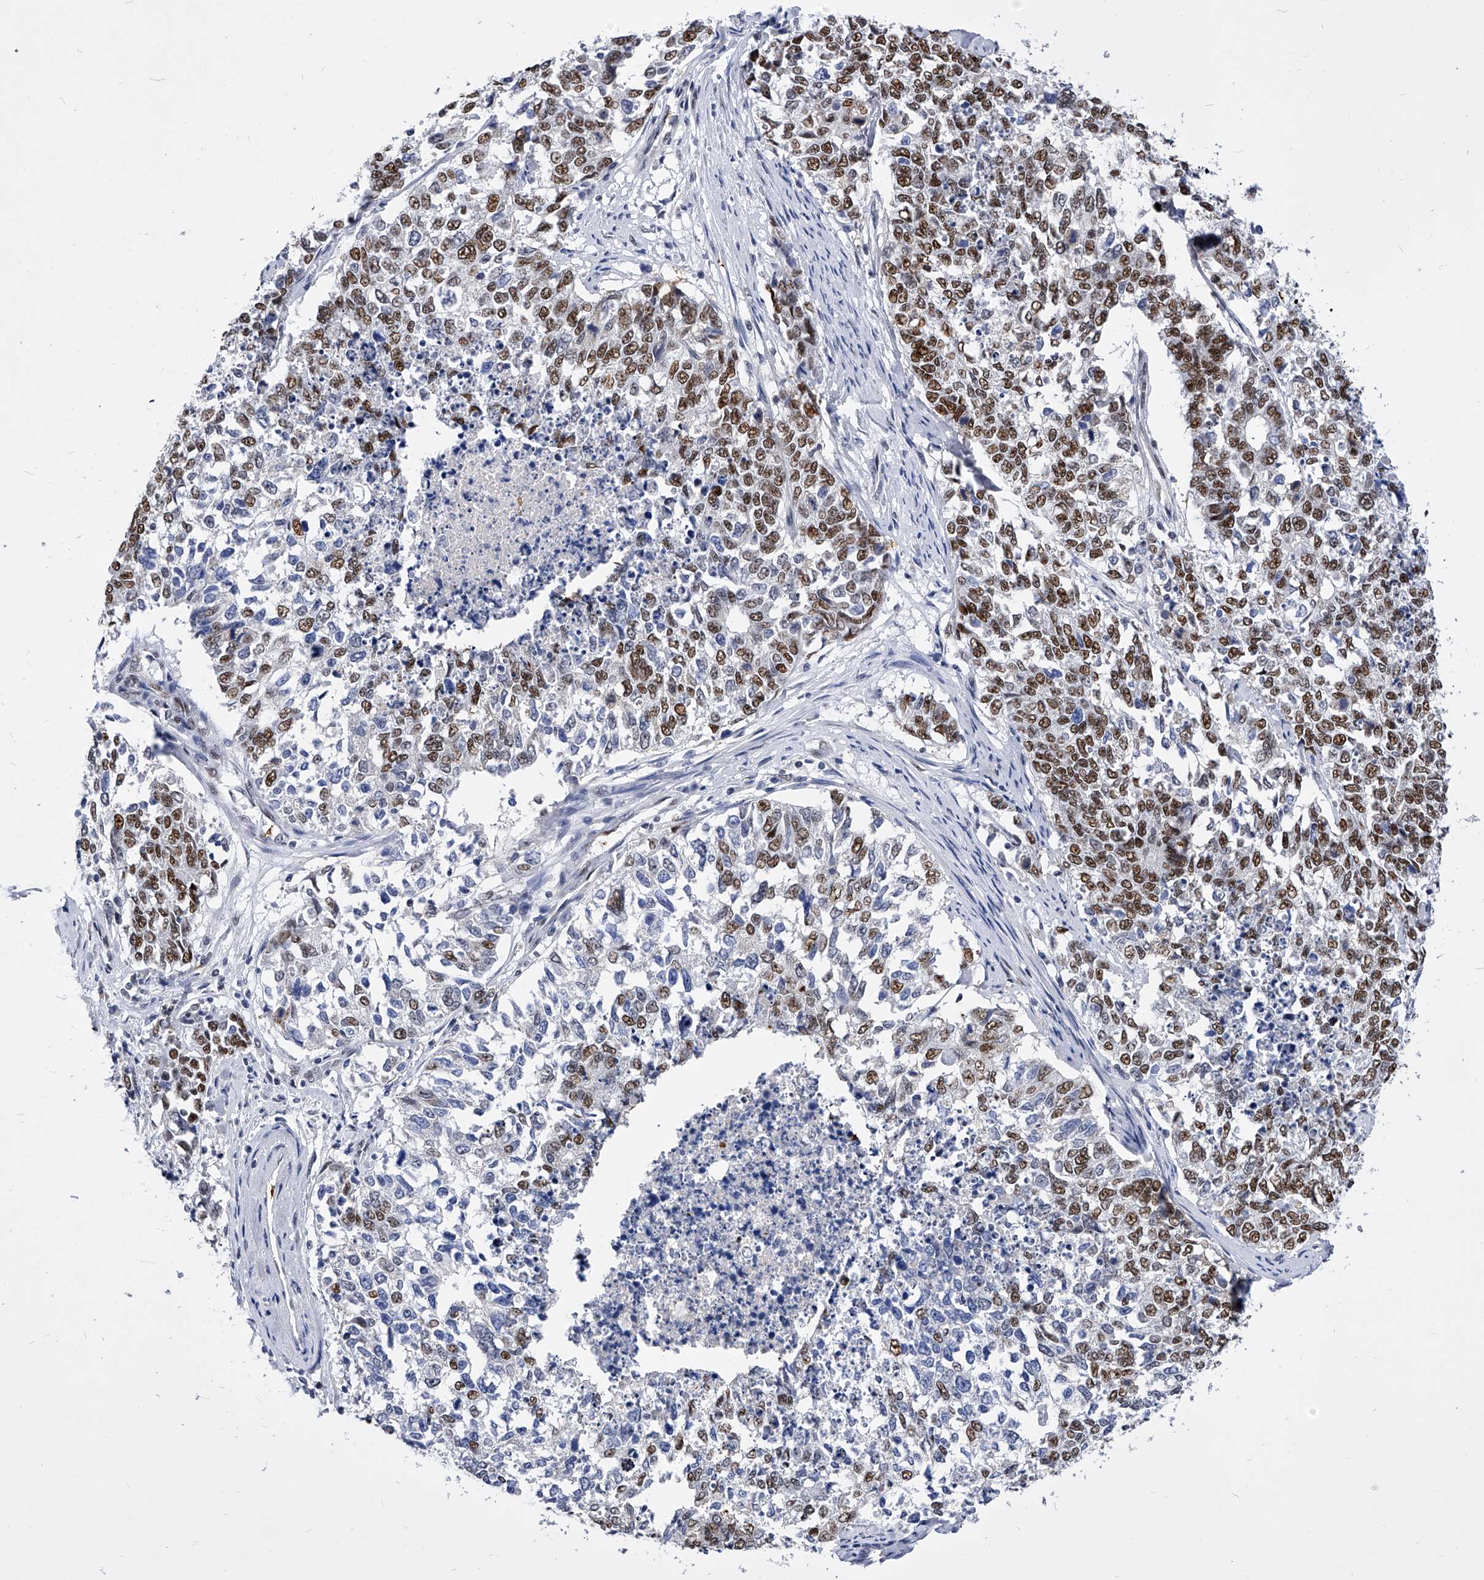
{"staining": {"intensity": "moderate", "quantity": ">75%", "location": "nuclear"}, "tissue": "cervical cancer", "cell_type": "Tumor cells", "image_type": "cancer", "snomed": [{"axis": "morphology", "description": "Squamous cell carcinoma, NOS"}, {"axis": "topography", "description": "Cervix"}], "caption": "High-power microscopy captured an immunohistochemistry (IHC) photomicrograph of cervical squamous cell carcinoma, revealing moderate nuclear positivity in about >75% of tumor cells.", "gene": "TESK2", "patient": {"sex": "female", "age": 63}}